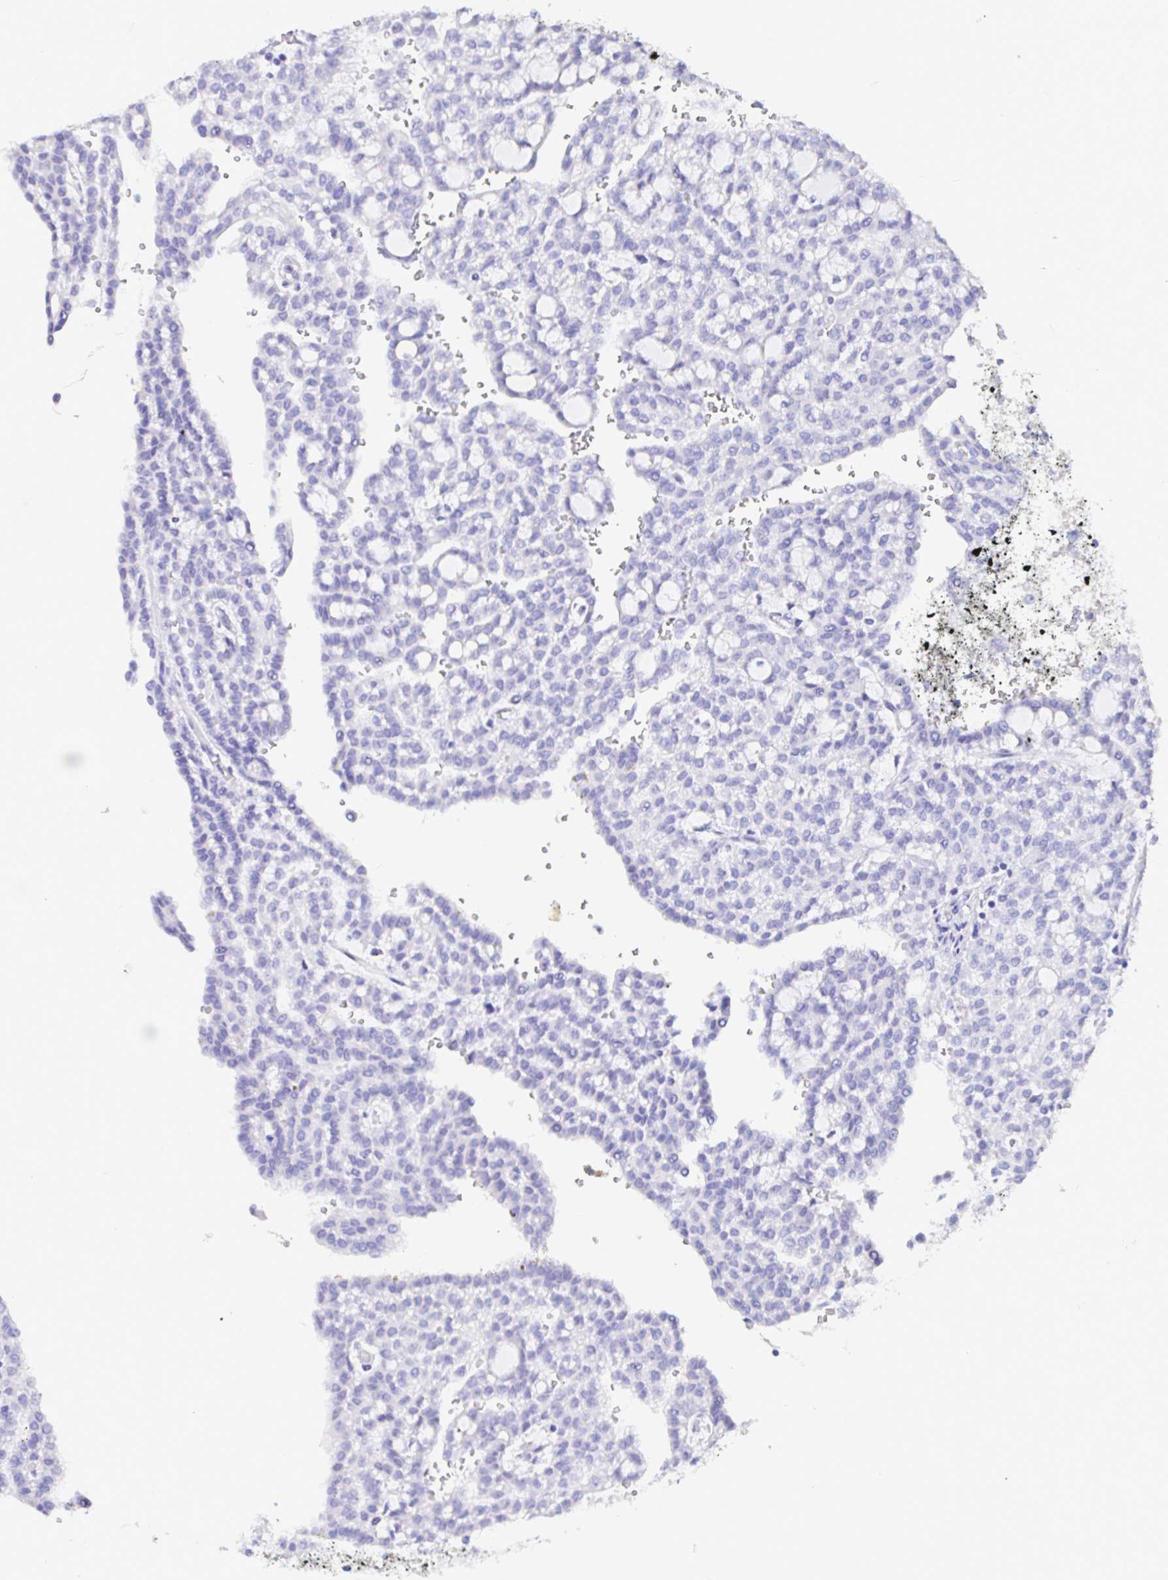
{"staining": {"intensity": "negative", "quantity": "none", "location": "none"}, "tissue": "renal cancer", "cell_type": "Tumor cells", "image_type": "cancer", "snomed": [{"axis": "morphology", "description": "Adenocarcinoma, NOS"}, {"axis": "topography", "description": "Kidney"}], "caption": "The image shows no significant staining in tumor cells of renal cancer. Brightfield microscopy of immunohistochemistry (IHC) stained with DAB (3,3'-diaminobenzidine) (brown) and hematoxylin (blue), captured at high magnification.", "gene": "CCDC62", "patient": {"sex": "male", "age": 63}}